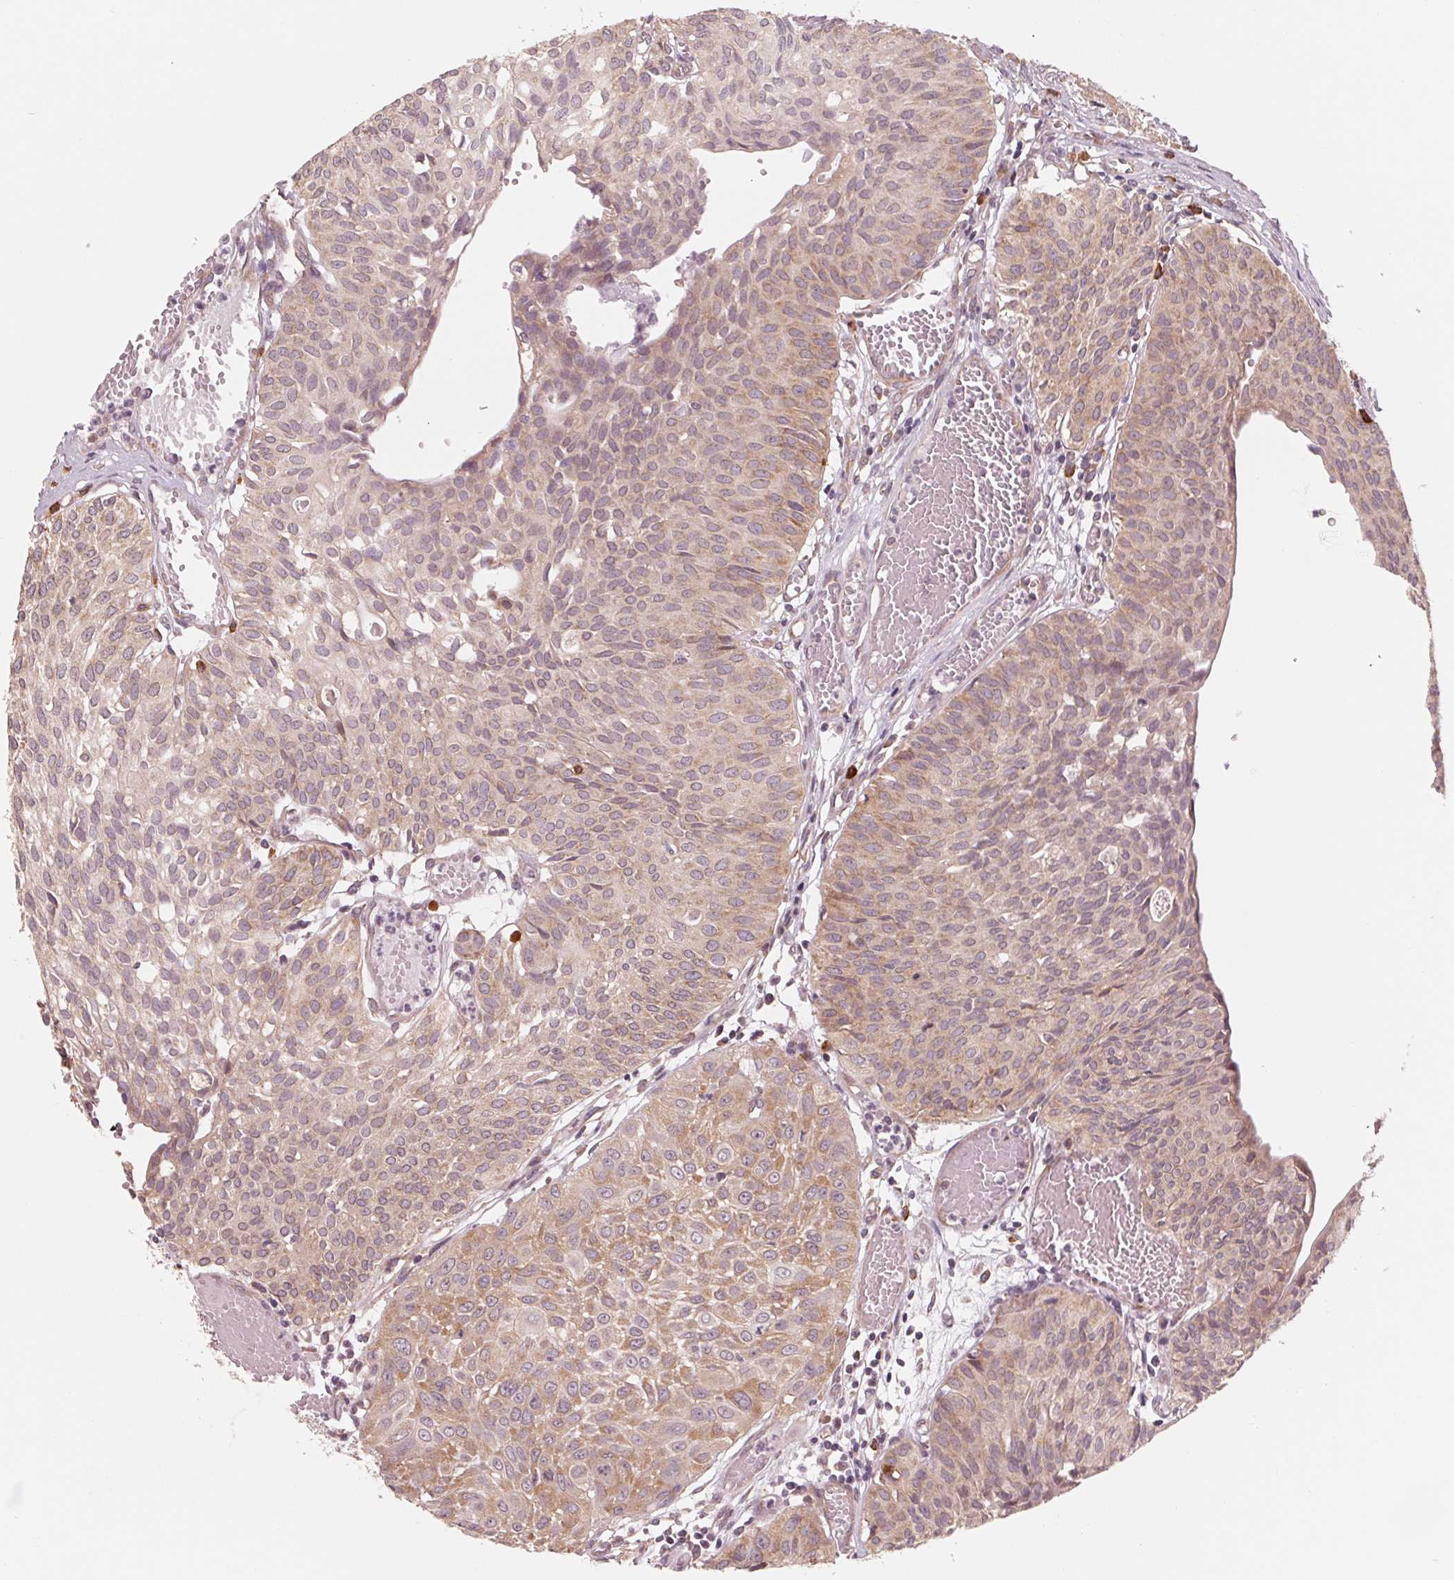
{"staining": {"intensity": "weak", "quantity": "25%-75%", "location": "cytoplasmic/membranous"}, "tissue": "urothelial cancer", "cell_type": "Tumor cells", "image_type": "cancer", "snomed": [{"axis": "morphology", "description": "Urothelial carcinoma, High grade"}, {"axis": "topography", "description": "Urinary bladder"}], "caption": "High-grade urothelial carcinoma stained with a protein marker displays weak staining in tumor cells.", "gene": "GIGYF2", "patient": {"sex": "male", "age": 57}}